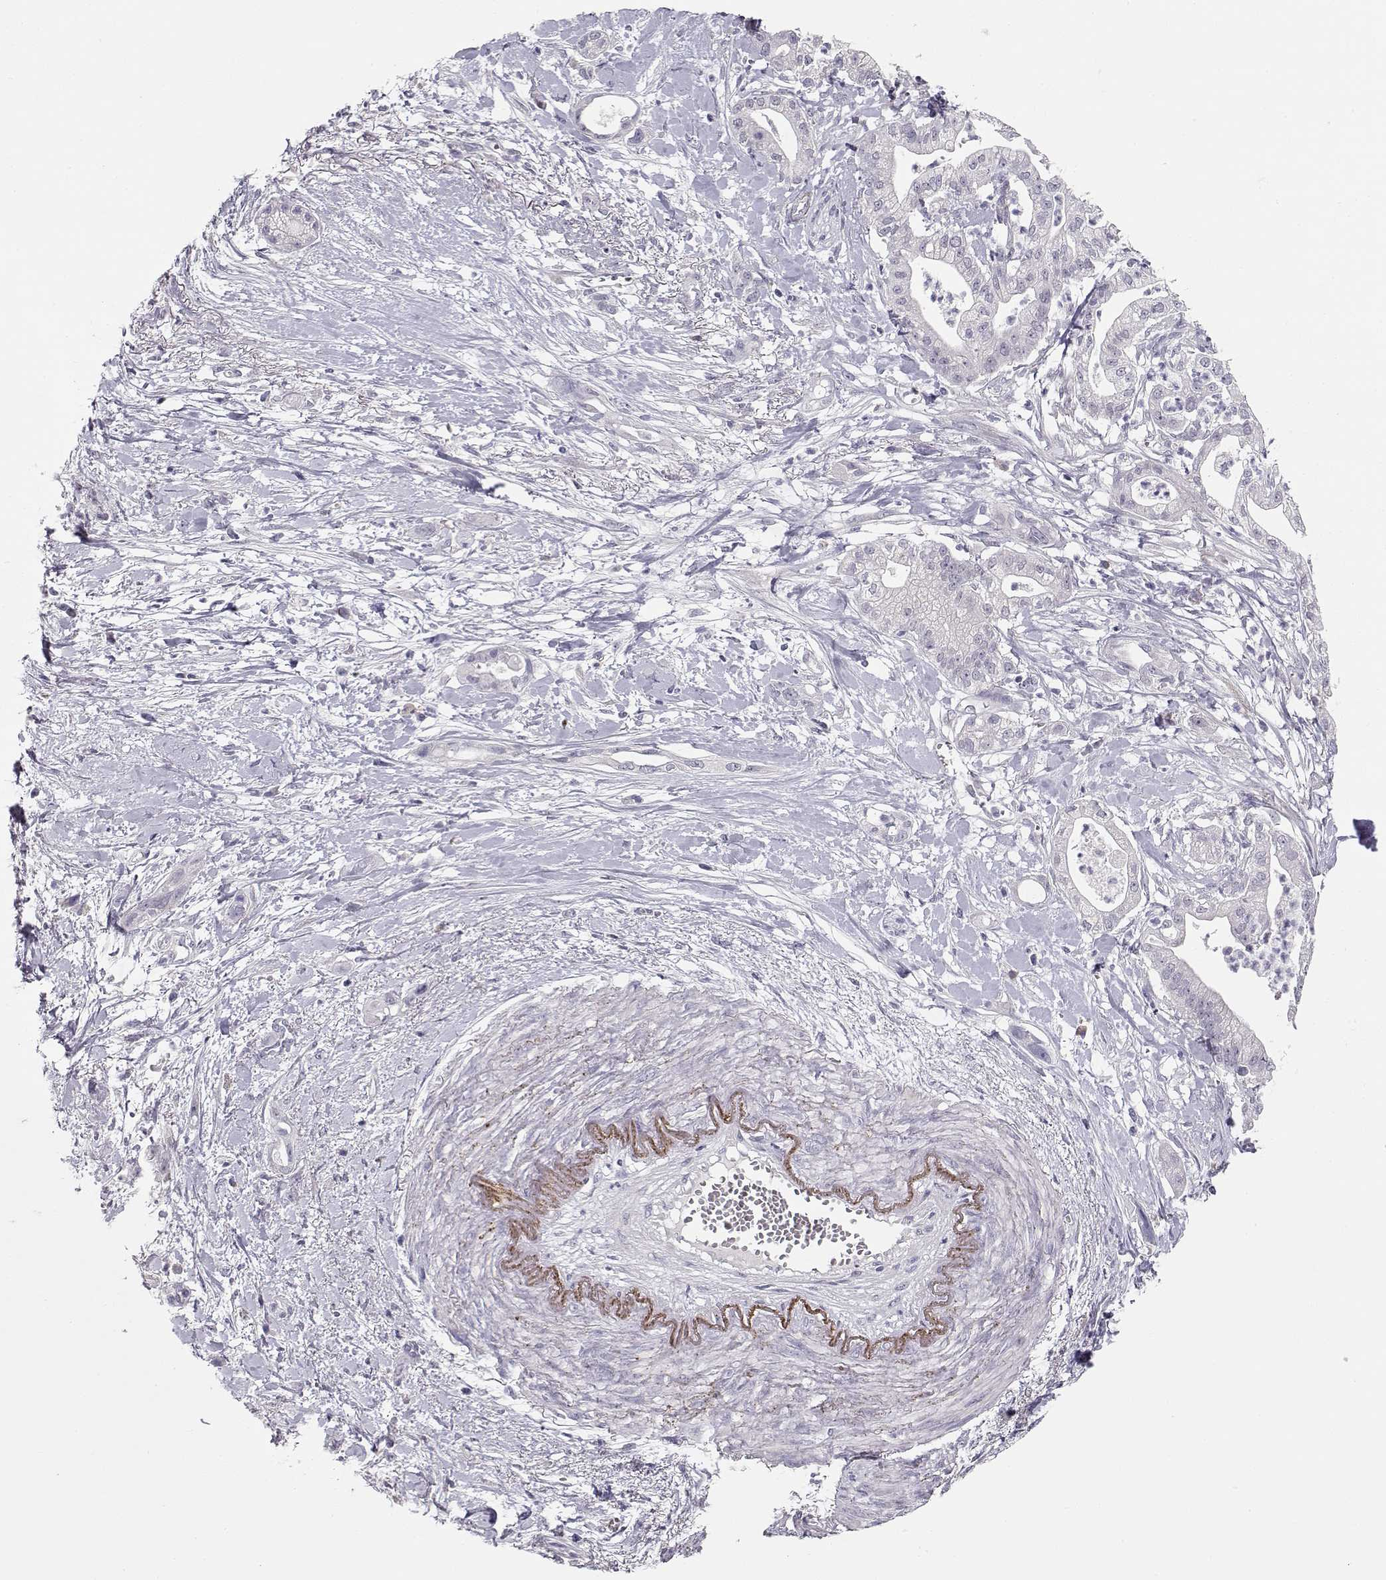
{"staining": {"intensity": "negative", "quantity": "none", "location": "none"}, "tissue": "pancreatic cancer", "cell_type": "Tumor cells", "image_type": "cancer", "snomed": [{"axis": "morphology", "description": "Normal tissue, NOS"}, {"axis": "morphology", "description": "Adenocarcinoma, NOS"}, {"axis": "topography", "description": "Lymph node"}, {"axis": "topography", "description": "Pancreas"}], "caption": "Pancreatic cancer was stained to show a protein in brown. There is no significant staining in tumor cells.", "gene": "TTC26", "patient": {"sex": "female", "age": 58}}